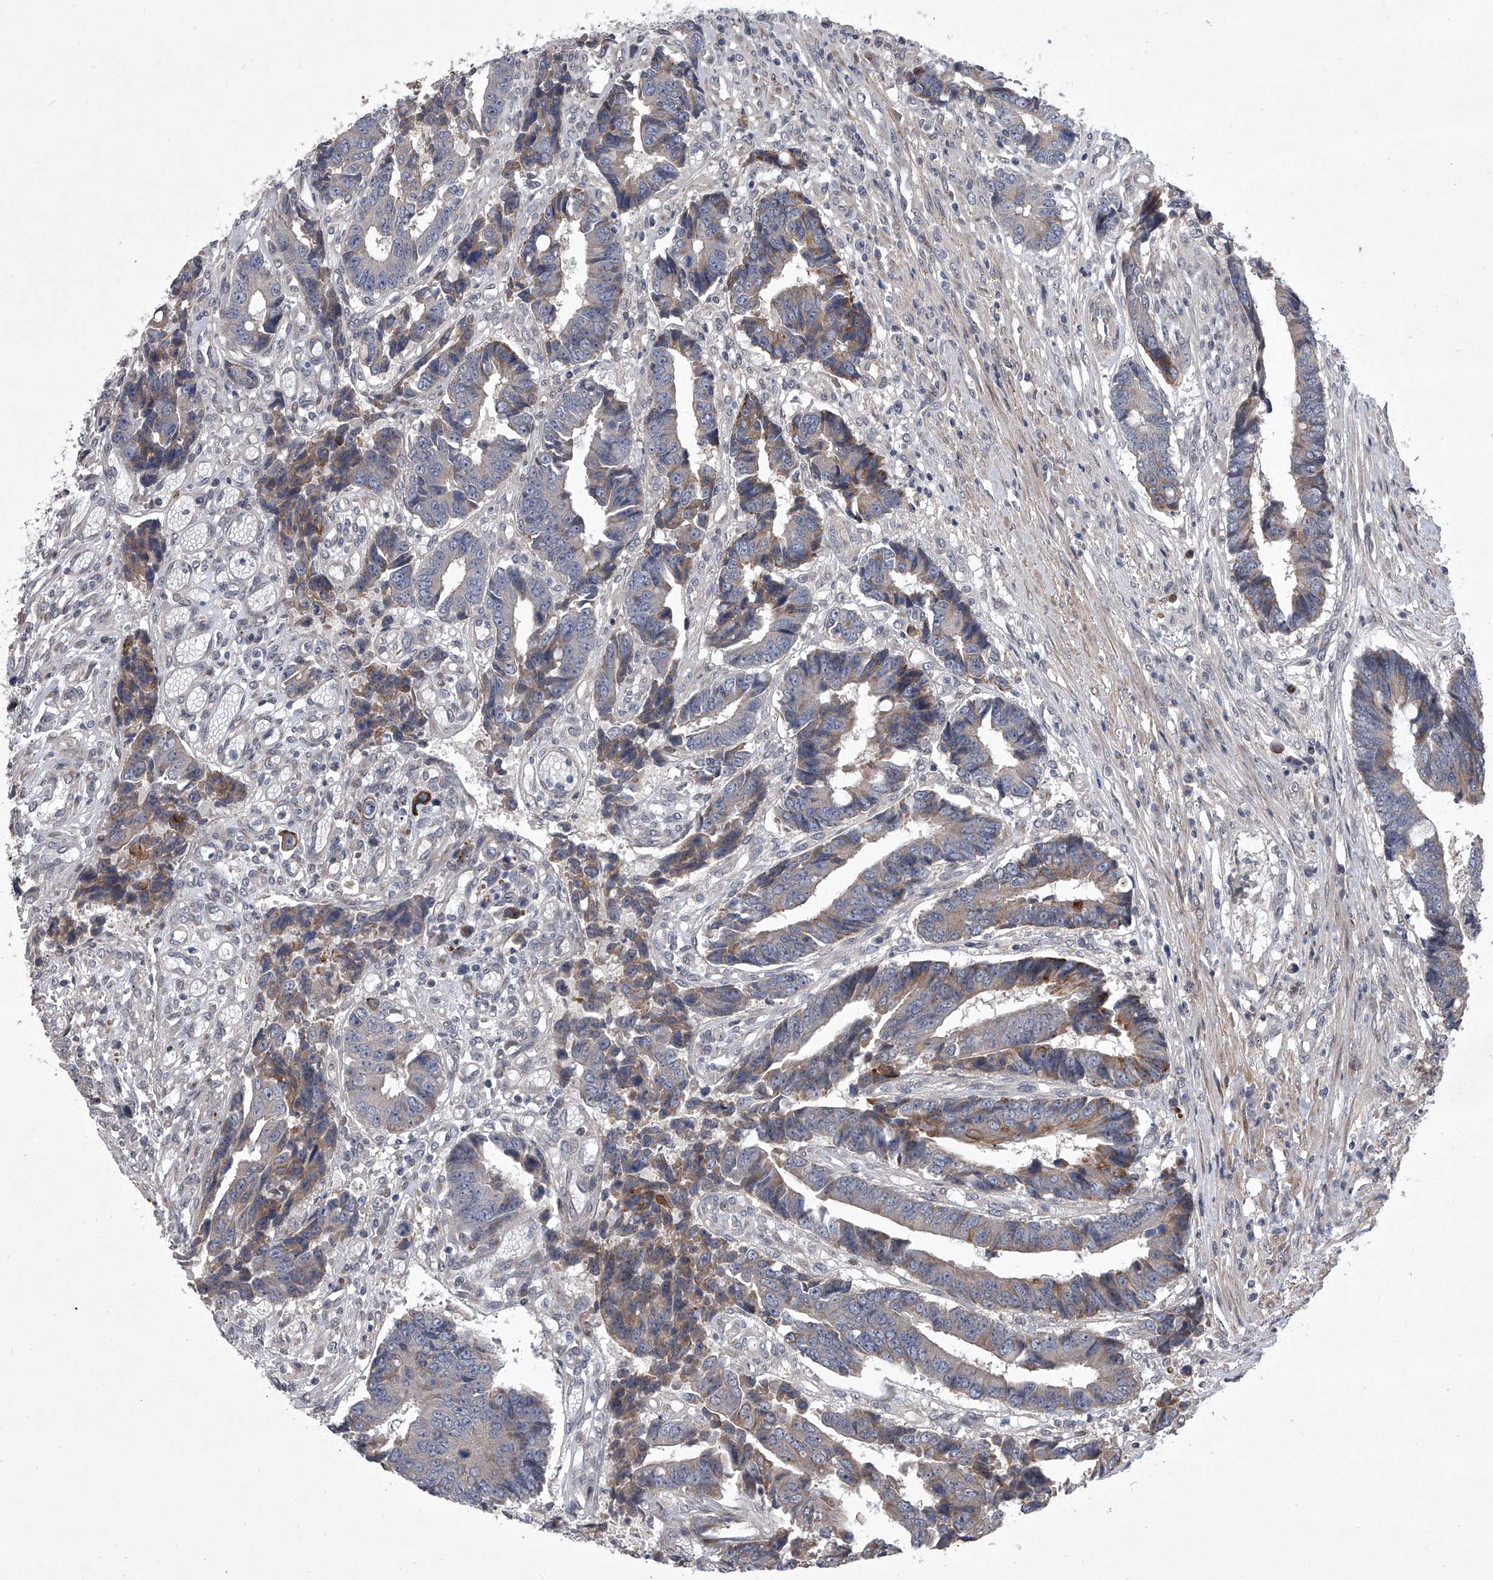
{"staining": {"intensity": "weak", "quantity": "<25%", "location": "cytoplasmic/membranous"}, "tissue": "colorectal cancer", "cell_type": "Tumor cells", "image_type": "cancer", "snomed": [{"axis": "morphology", "description": "Adenocarcinoma, NOS"}, {"axis": "topography", "description": "Rectum"}], "caption": "The photomicrograph reveals no staining of tumor cells in adenocarcinoma (colorectal). (DAB immunohistochemistry (IHC) visualized using brightfield microscopy, high magnification).", "gene": "HEATR6", "patient": {"sex": "male", "age": 84}}